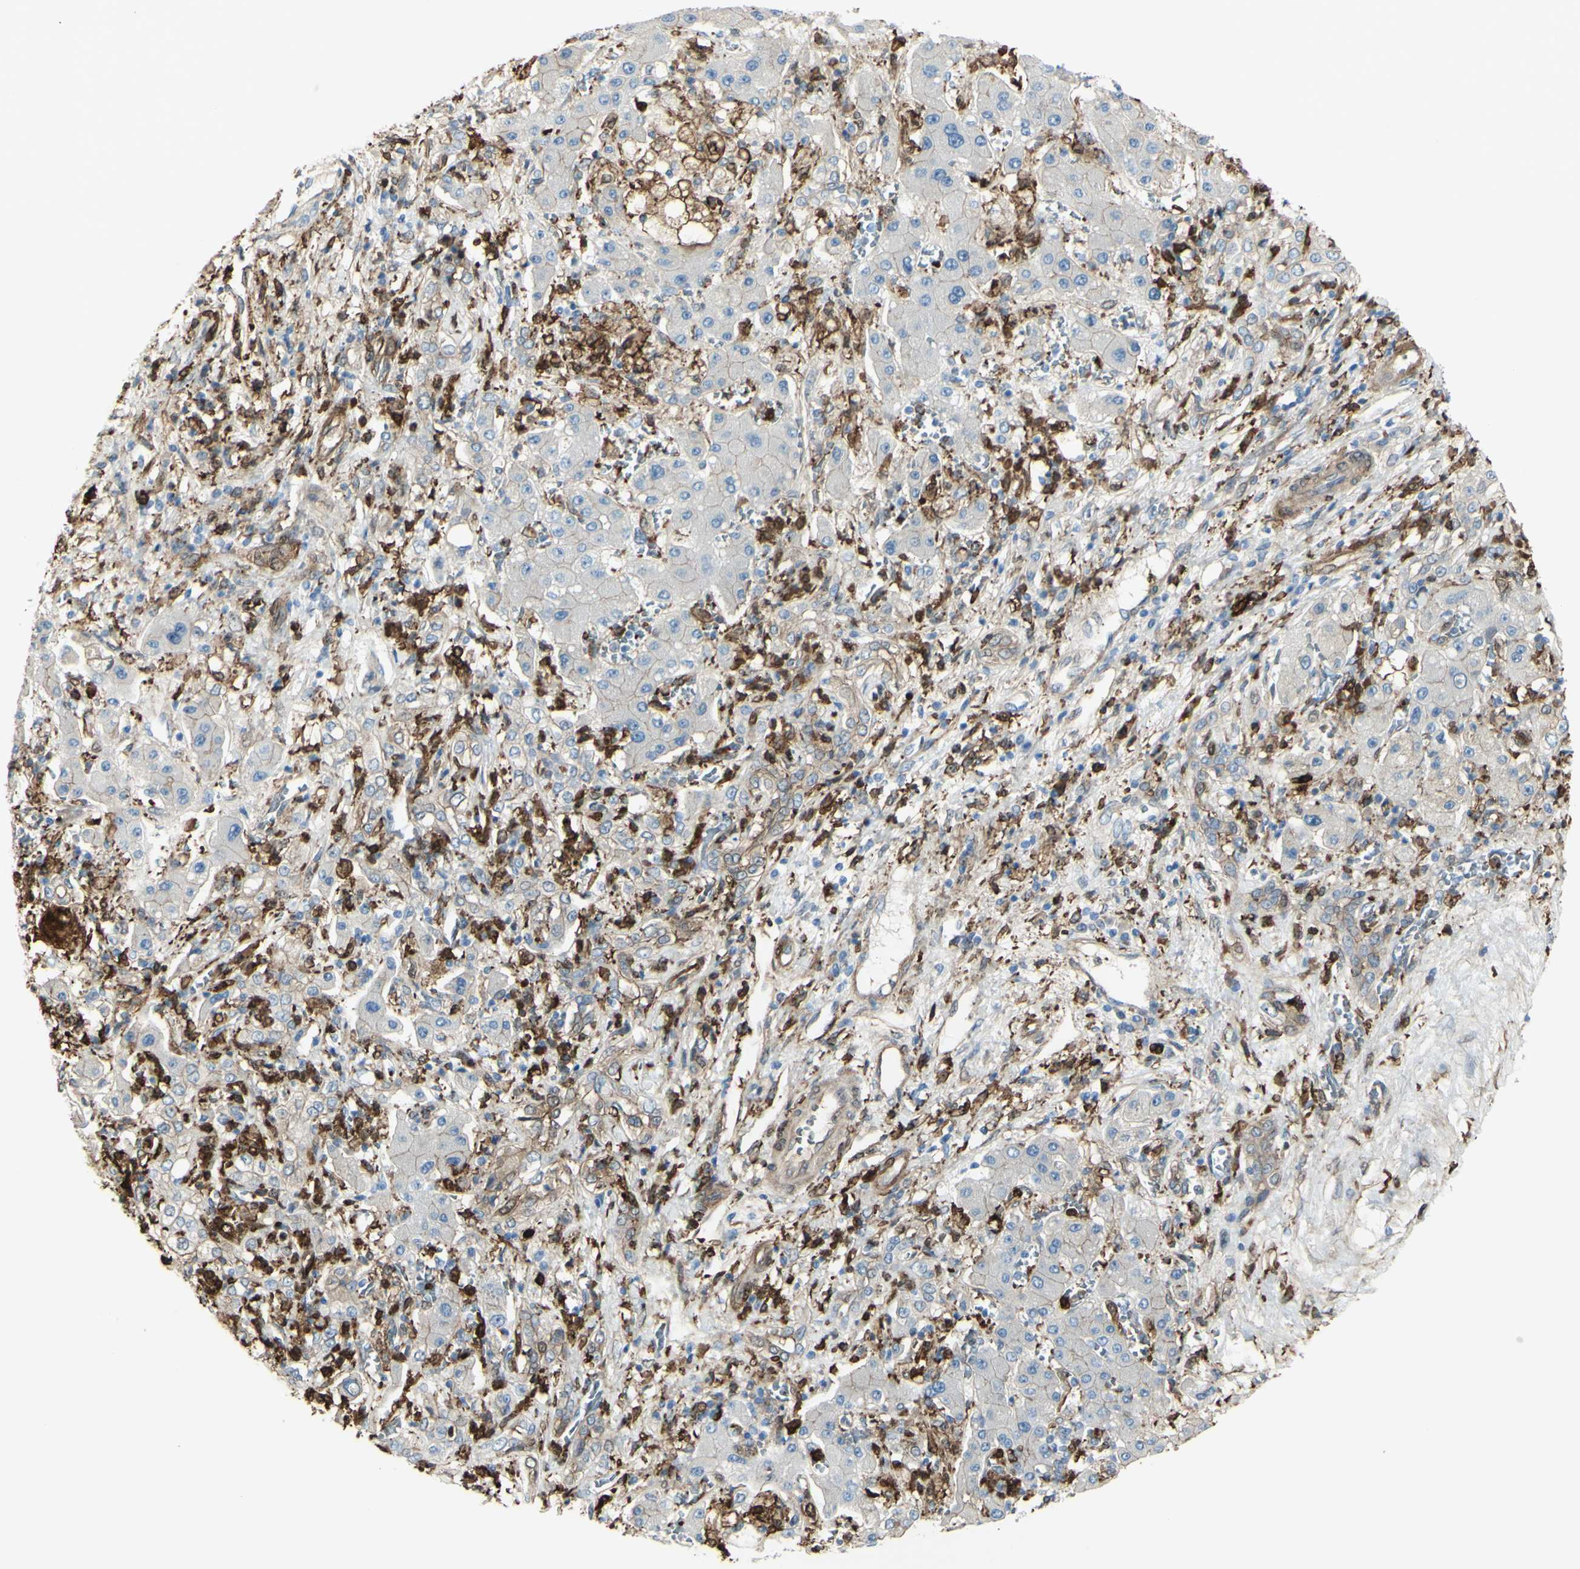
{"staining": {"intensity": "weak", "quantity": ">75%", "location": "cytoplasmic/membranous"}, "tissue": "liver cancer", "cell_type": "Tumor cells", "image_type": "cancer", "snomed": [{"axis": "morphology", "description": "Cholangiocarcinoma"}, {"axis": "topography", "description": "Liver"}], "caption": "Protein expression analysis of human liver cholangiocarcinoma reveals weak cytoplasmic/membranous expression in approximately >75% of tumor cells.", "gene": "GSN", "patient": {"sex": "male", "age": 50}}